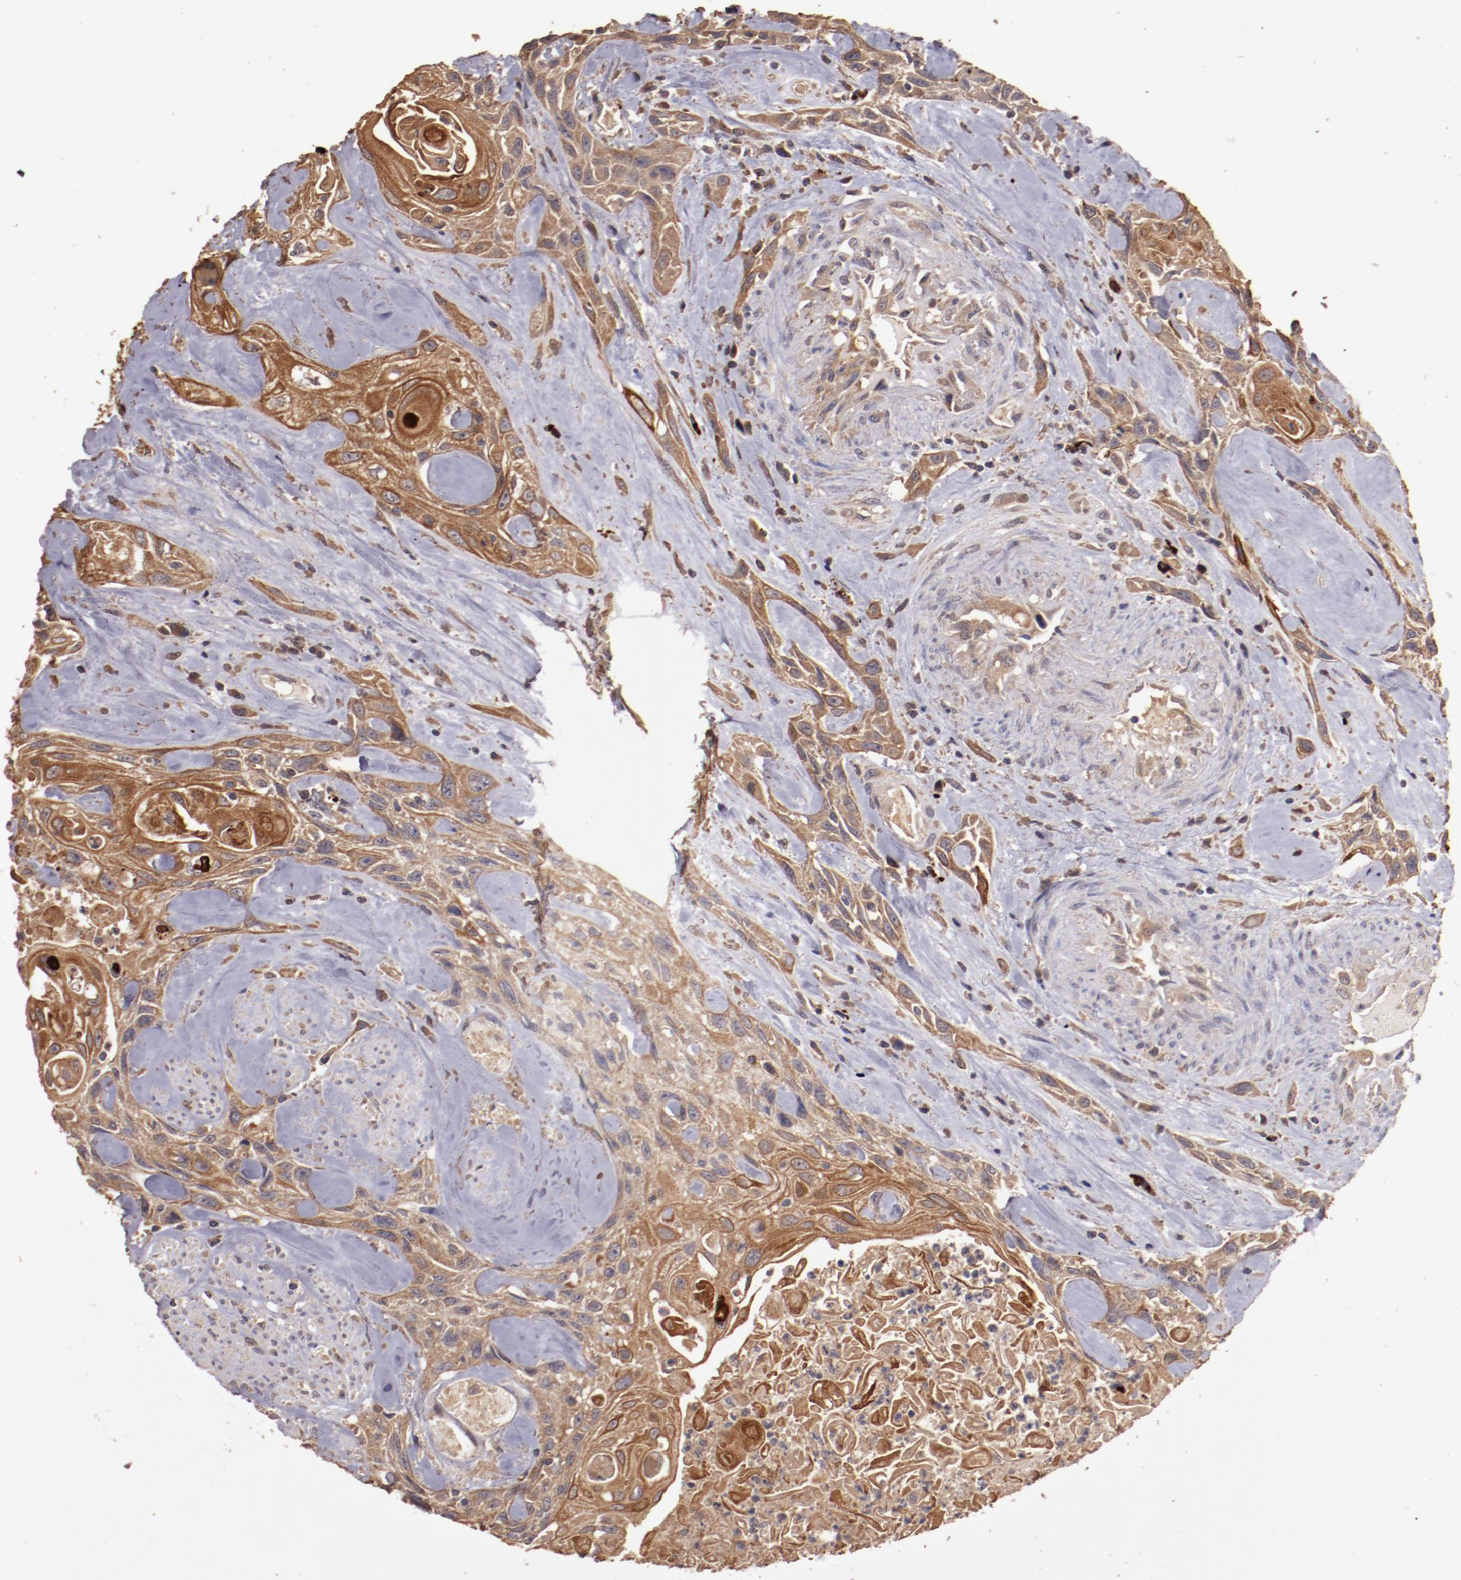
{"staining": {"intensity": "moderate", "quantity": ">75%", "location": "cytoplasmic/membranous"}, "tissue": "urothelial cancer", "cell_type": "Tumor cells", "image_type": "cancer", "snomed": [{"axis": "morphology", "description": "Urothelial carcinoma, High grade"}, {"axis": "topography", "description": "Urinary bladder"}], "caption": "Approximately >75% of tumor cells in human urothelial cancer demonstrate moderate cytoplasmic/membranous protein expression as visualized by brown immunohistochemical staining.", "gene": "SRRD", "patient": {"sex": "female", "age": 84}}